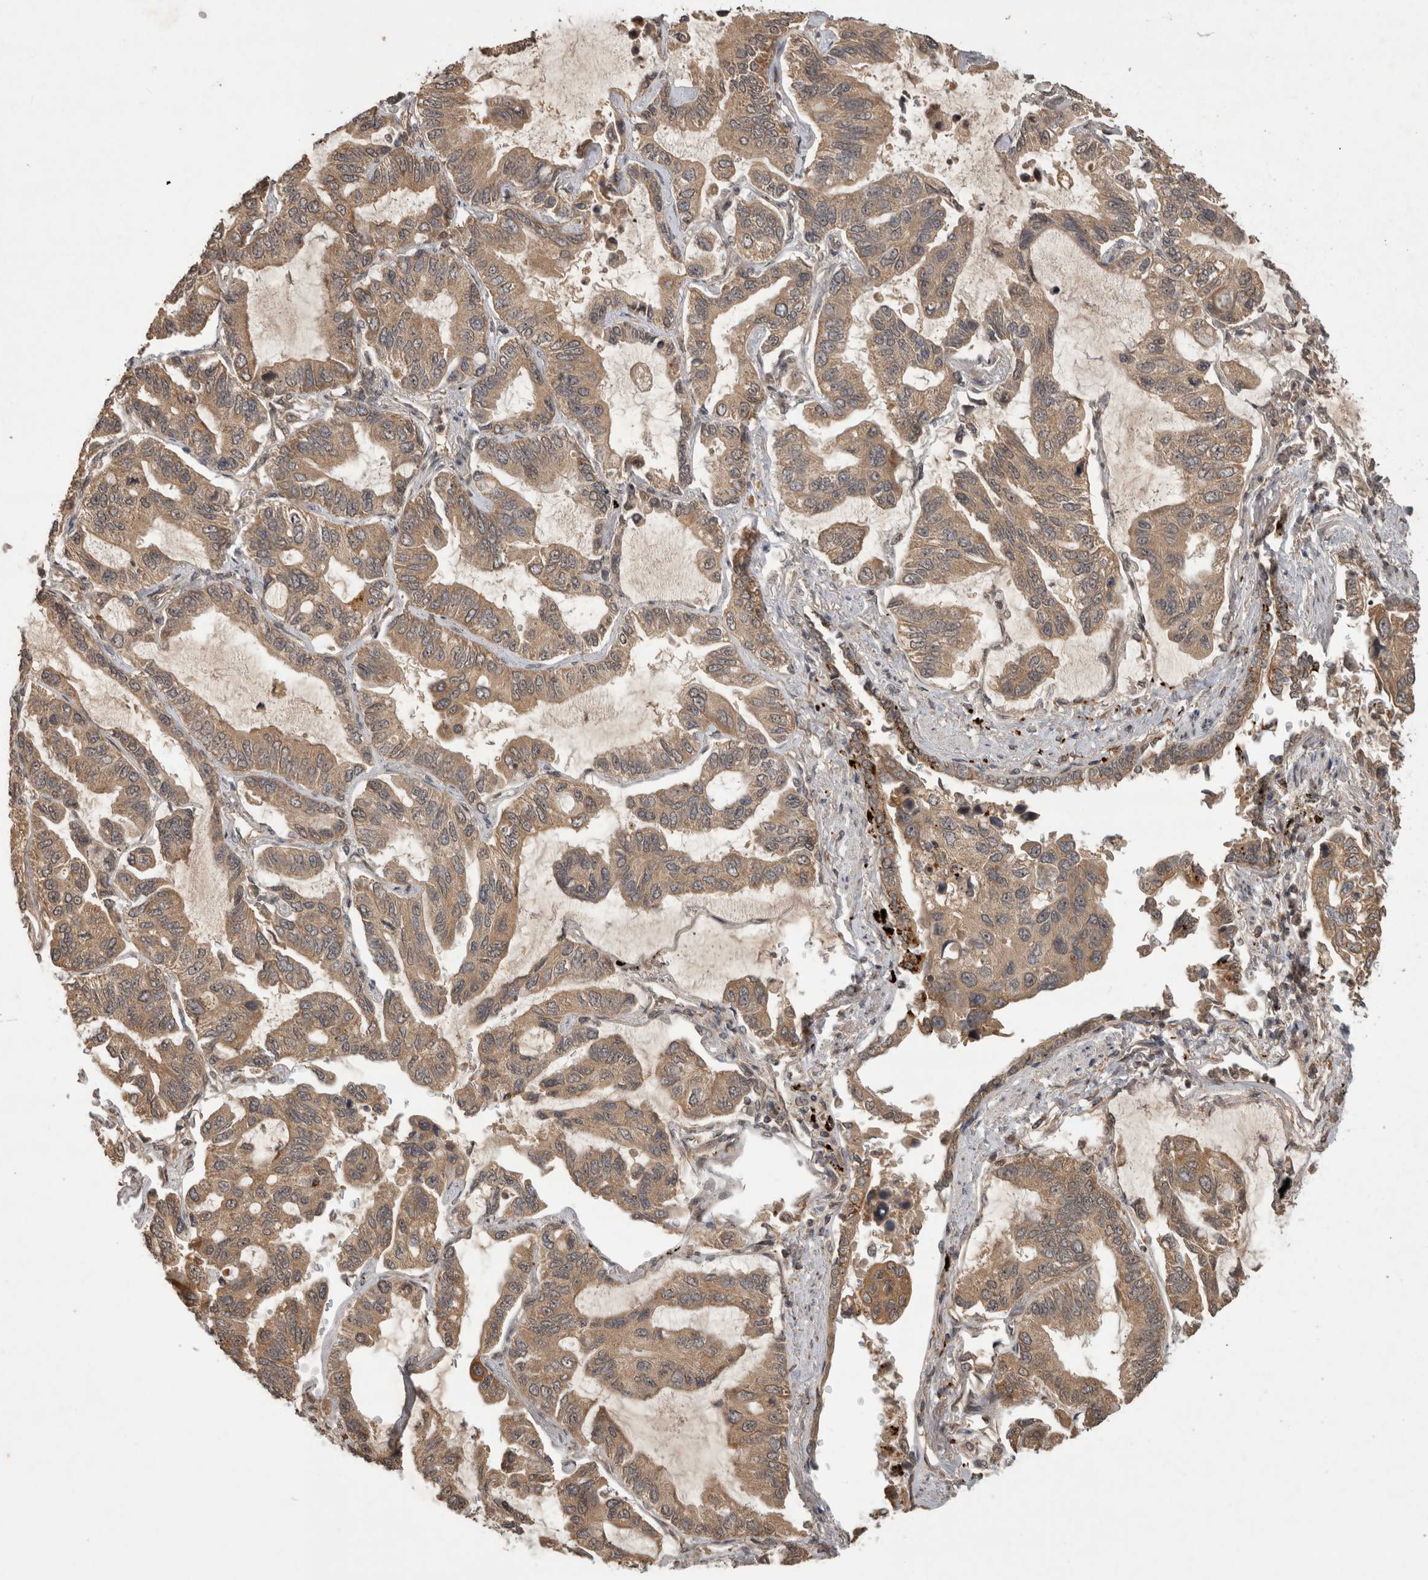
{"staining": {"intensity": "moderate", "quantity": ">75%", "location": "cytoplasmic/membranous"}, "tissue": "lung cancer", "cell_type": "Tumor cells", "image_type": "cancer", "snomed": [{"axis": "morphology", "description": "Adenocarcinoma, NOS"}, {"axis": "topography", "description": "Lung"}], "caption": "DAB (3,3'-diaminobenzidine) immunohistochemical staining of human lung cancer (adenocarcinoma) demonstrates moderate cytoplasmic/membranous protein expression in approximately >75% of tumor cells. (DAB IHC, brown staining for protein, blue staining for nuclei).", "gene": "PITPNC1", "patient": {"sex": "male", "age": 64}}